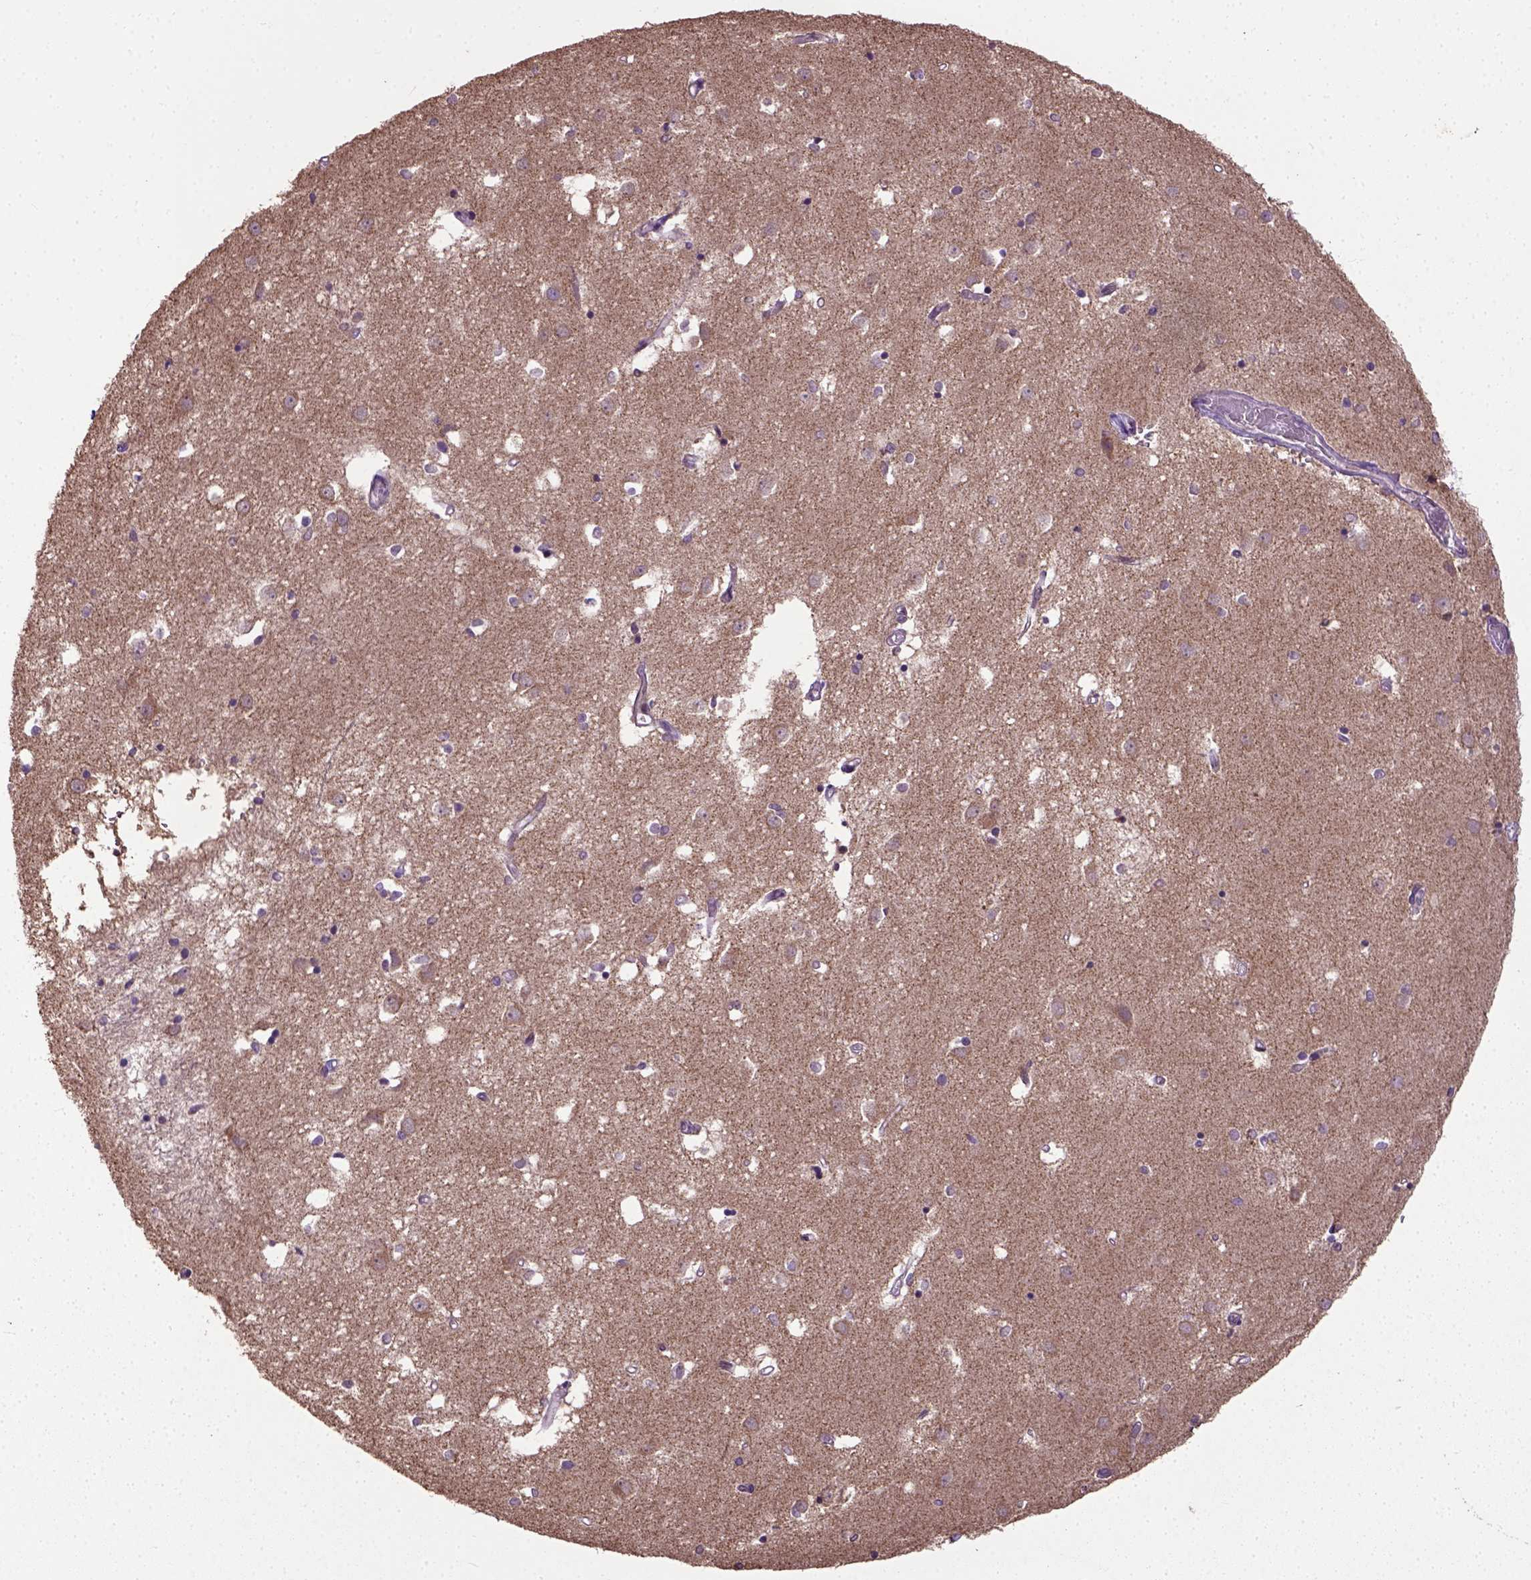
{"staining": {"intensity": "negative", "quantity": "none", "location": "none"}, "tissue": "caudate", "cell_type": "Glial cells", "image_type": "normal", "snomed": [{"axis": "morphology", "description": "Normal tissue, NOS"}, {"axis": "topography", "description": "Lateral ventricle wall"}], "caption": "Histopathology image shows no protein positivity in glial cells of normal caudate. (DAB (3,3'-diaminobenzidine) immunohistochemistry with hematoxylin counter stain).", "gene": "UBA3", "patient": {"sex": "male", "age": 54}}